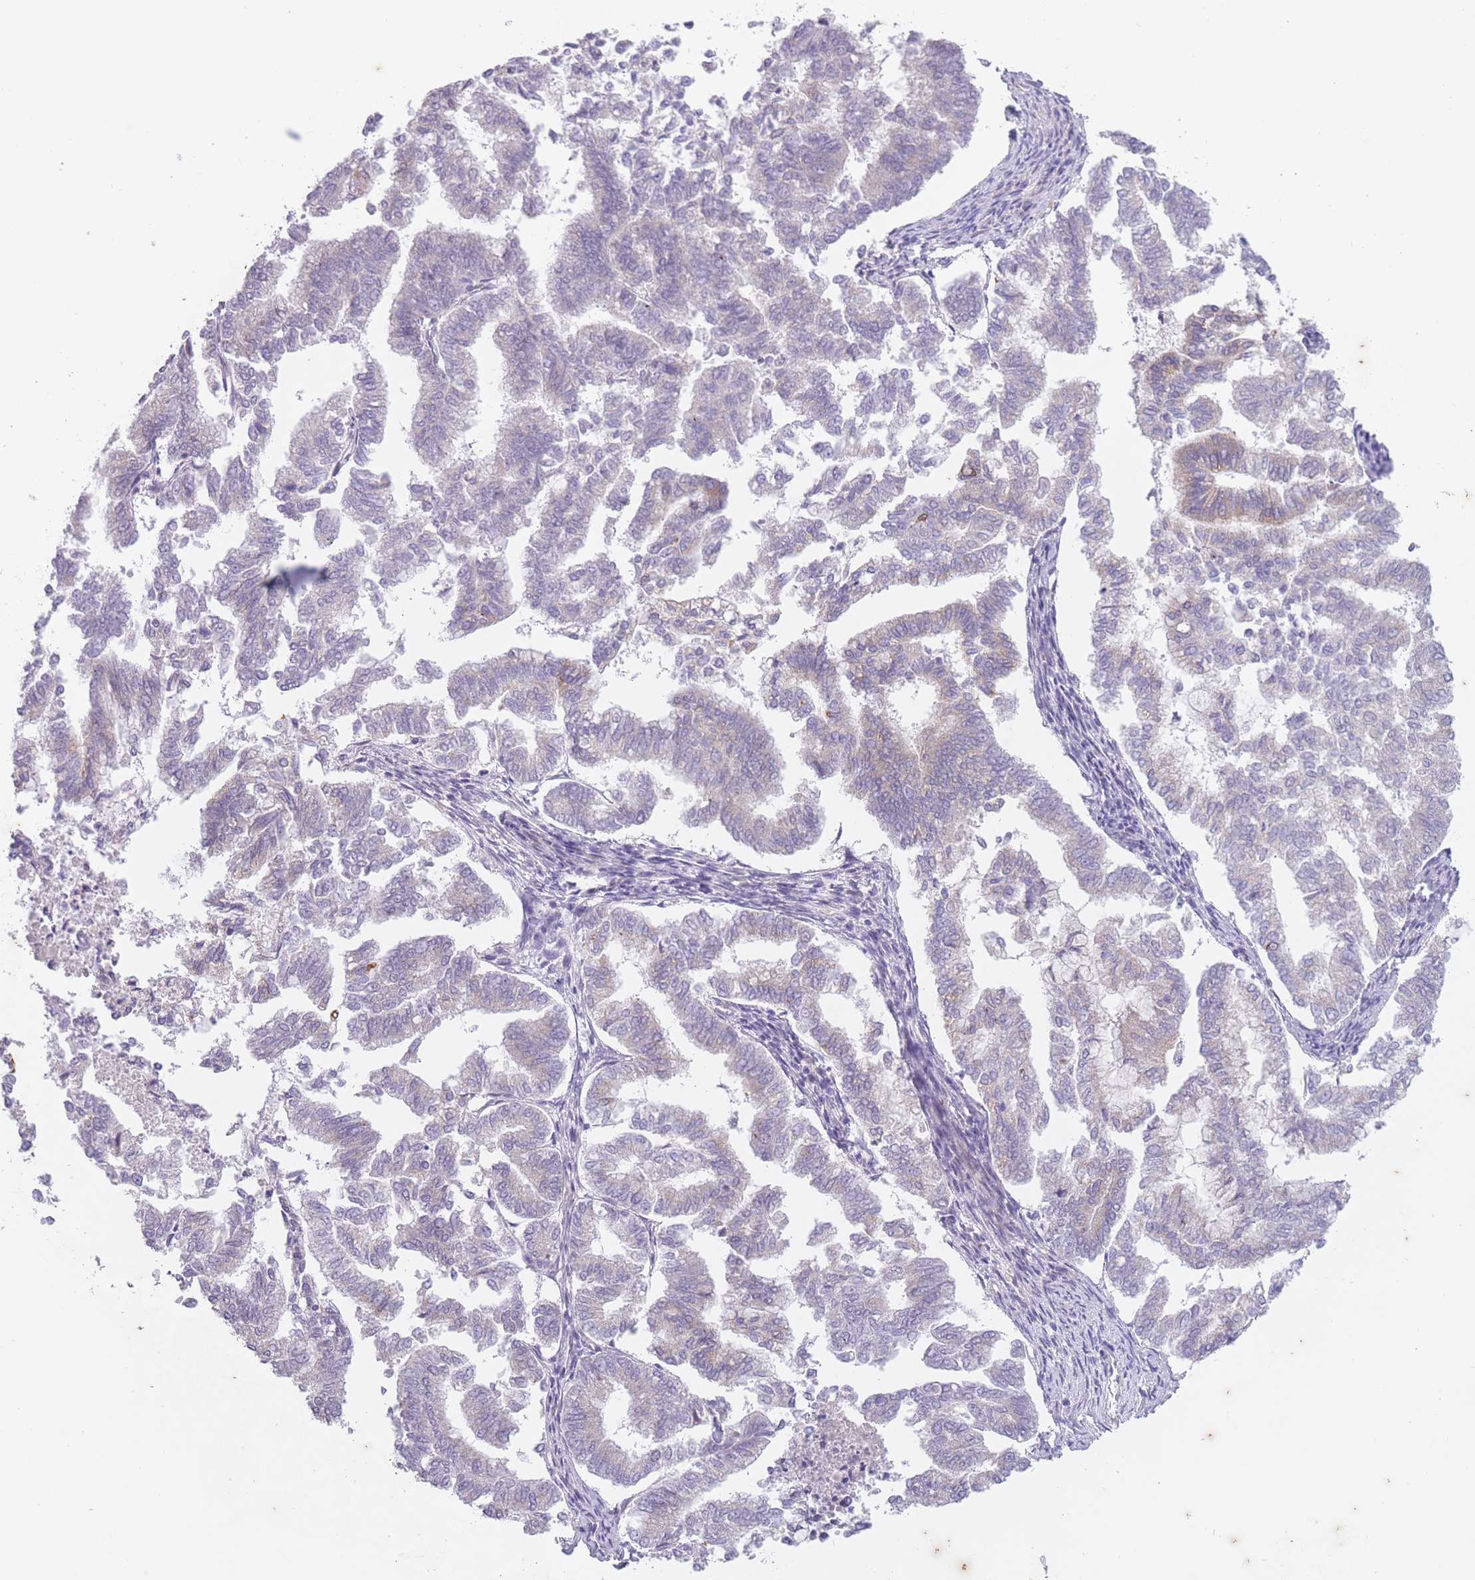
{"staining": {"intensity": "negative", "quantity": "none", "location": "none"}, "tissue": "endometrial cancer", "cell_type": "Tumor cells", "image_type": "cancer", "snomed": [{"axis": "morphology", "description": "Adenocarcinoma, NOS"}, {"axis": "topography", "description": "Endometrium"}], "caption": "There is no significant positivity in tumor cells of adenocarcinoma (endometrial).", "gene": "ARPIN", "patient": {"sex": "female", "age": 79}}